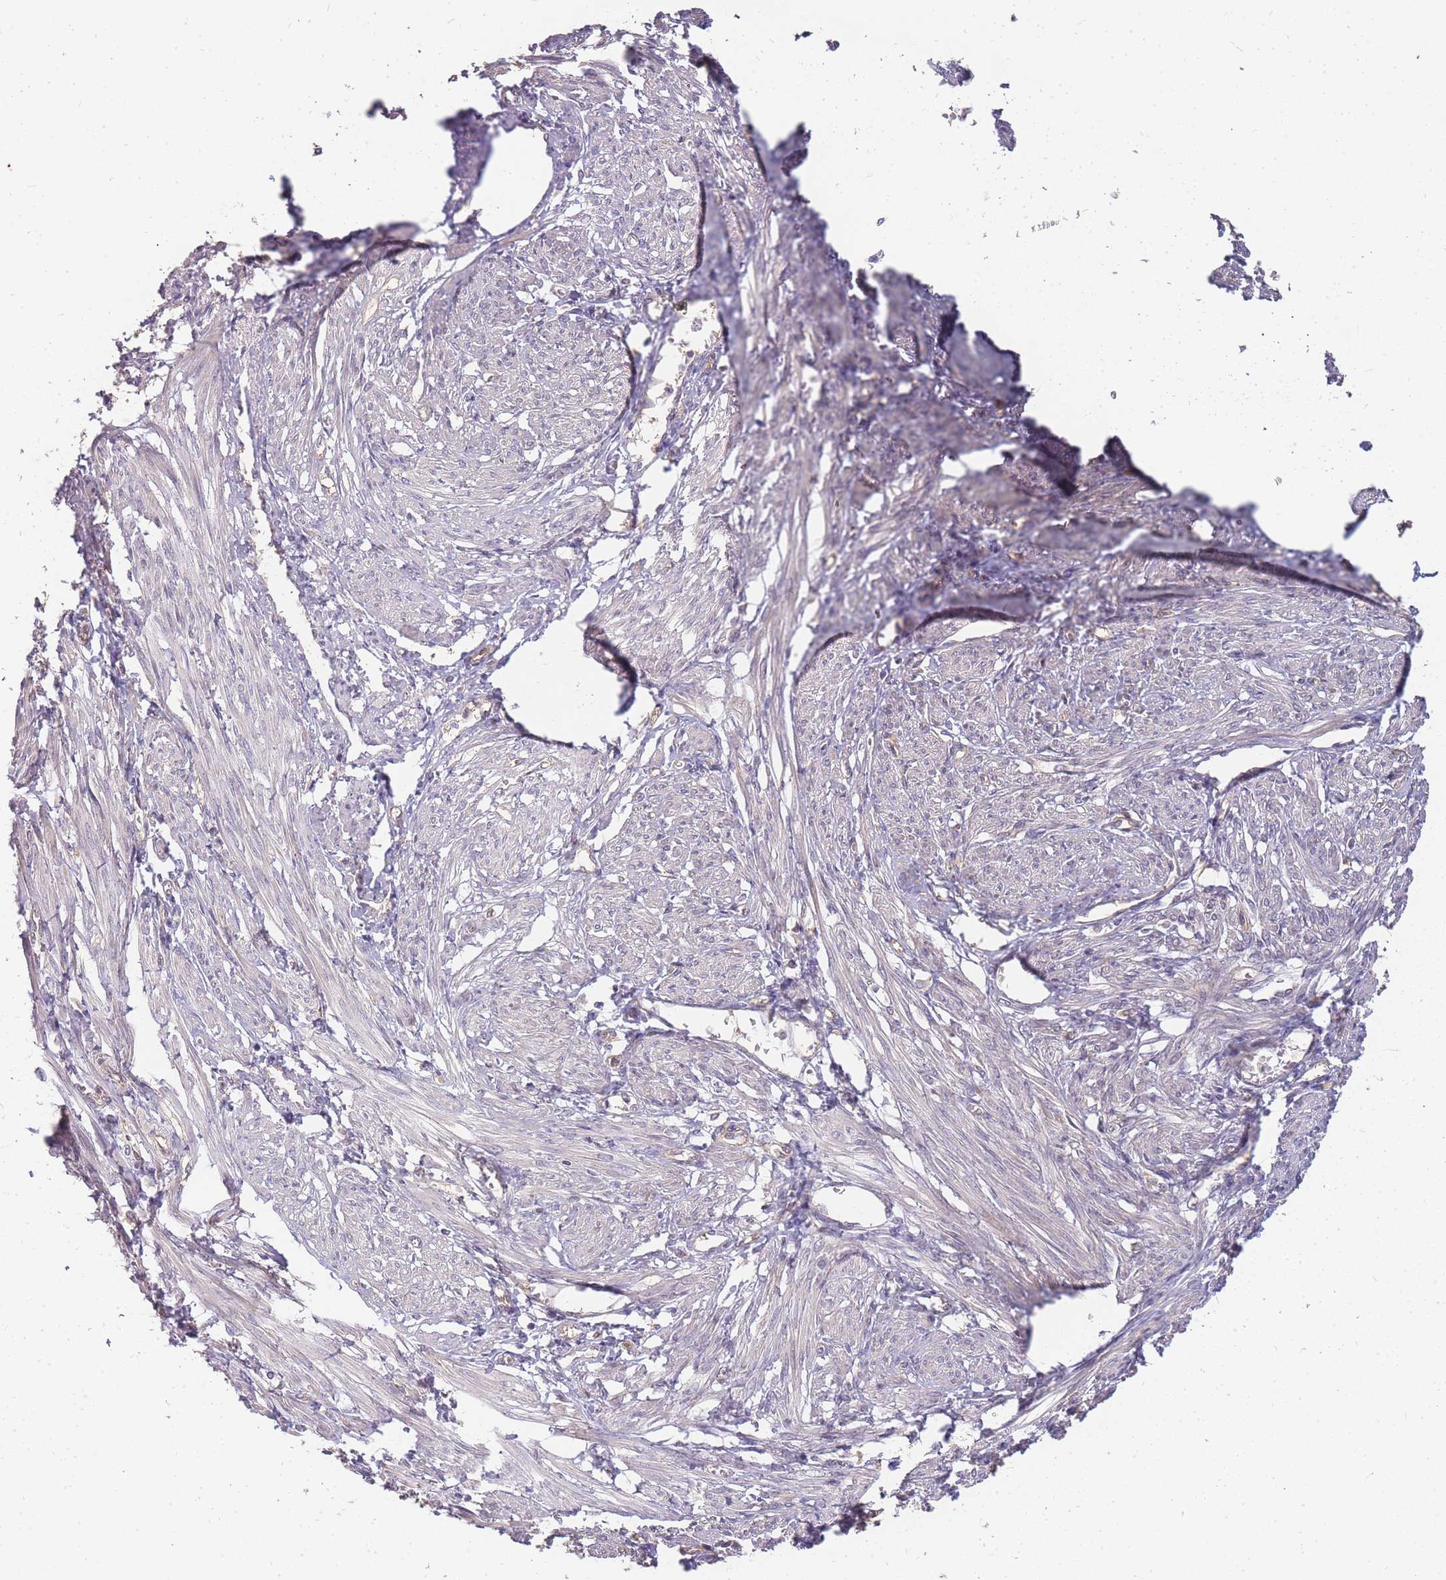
{"staining": {"intensity": "weak", "quantity": "<25%", "location": "cytoplasmic/membranous"}, "tissue": "smooth muscle", "cell_type": "Smooth muscle cells", "image_type": "normal", "snomed": [{"axis": "morphology", "description": "Normal tissue, NOS"}, {"axis": "topography", "description": "Smooth muscle"}], "caption": "The histopathology image demonstrates no significant positivity in smooth muscle cells of smooth muscle. (IHC, brightfield microscopy, high magnification).", "gene": "CDKN2AIPNL", "patient": {"sex": "female", "age": 39}}